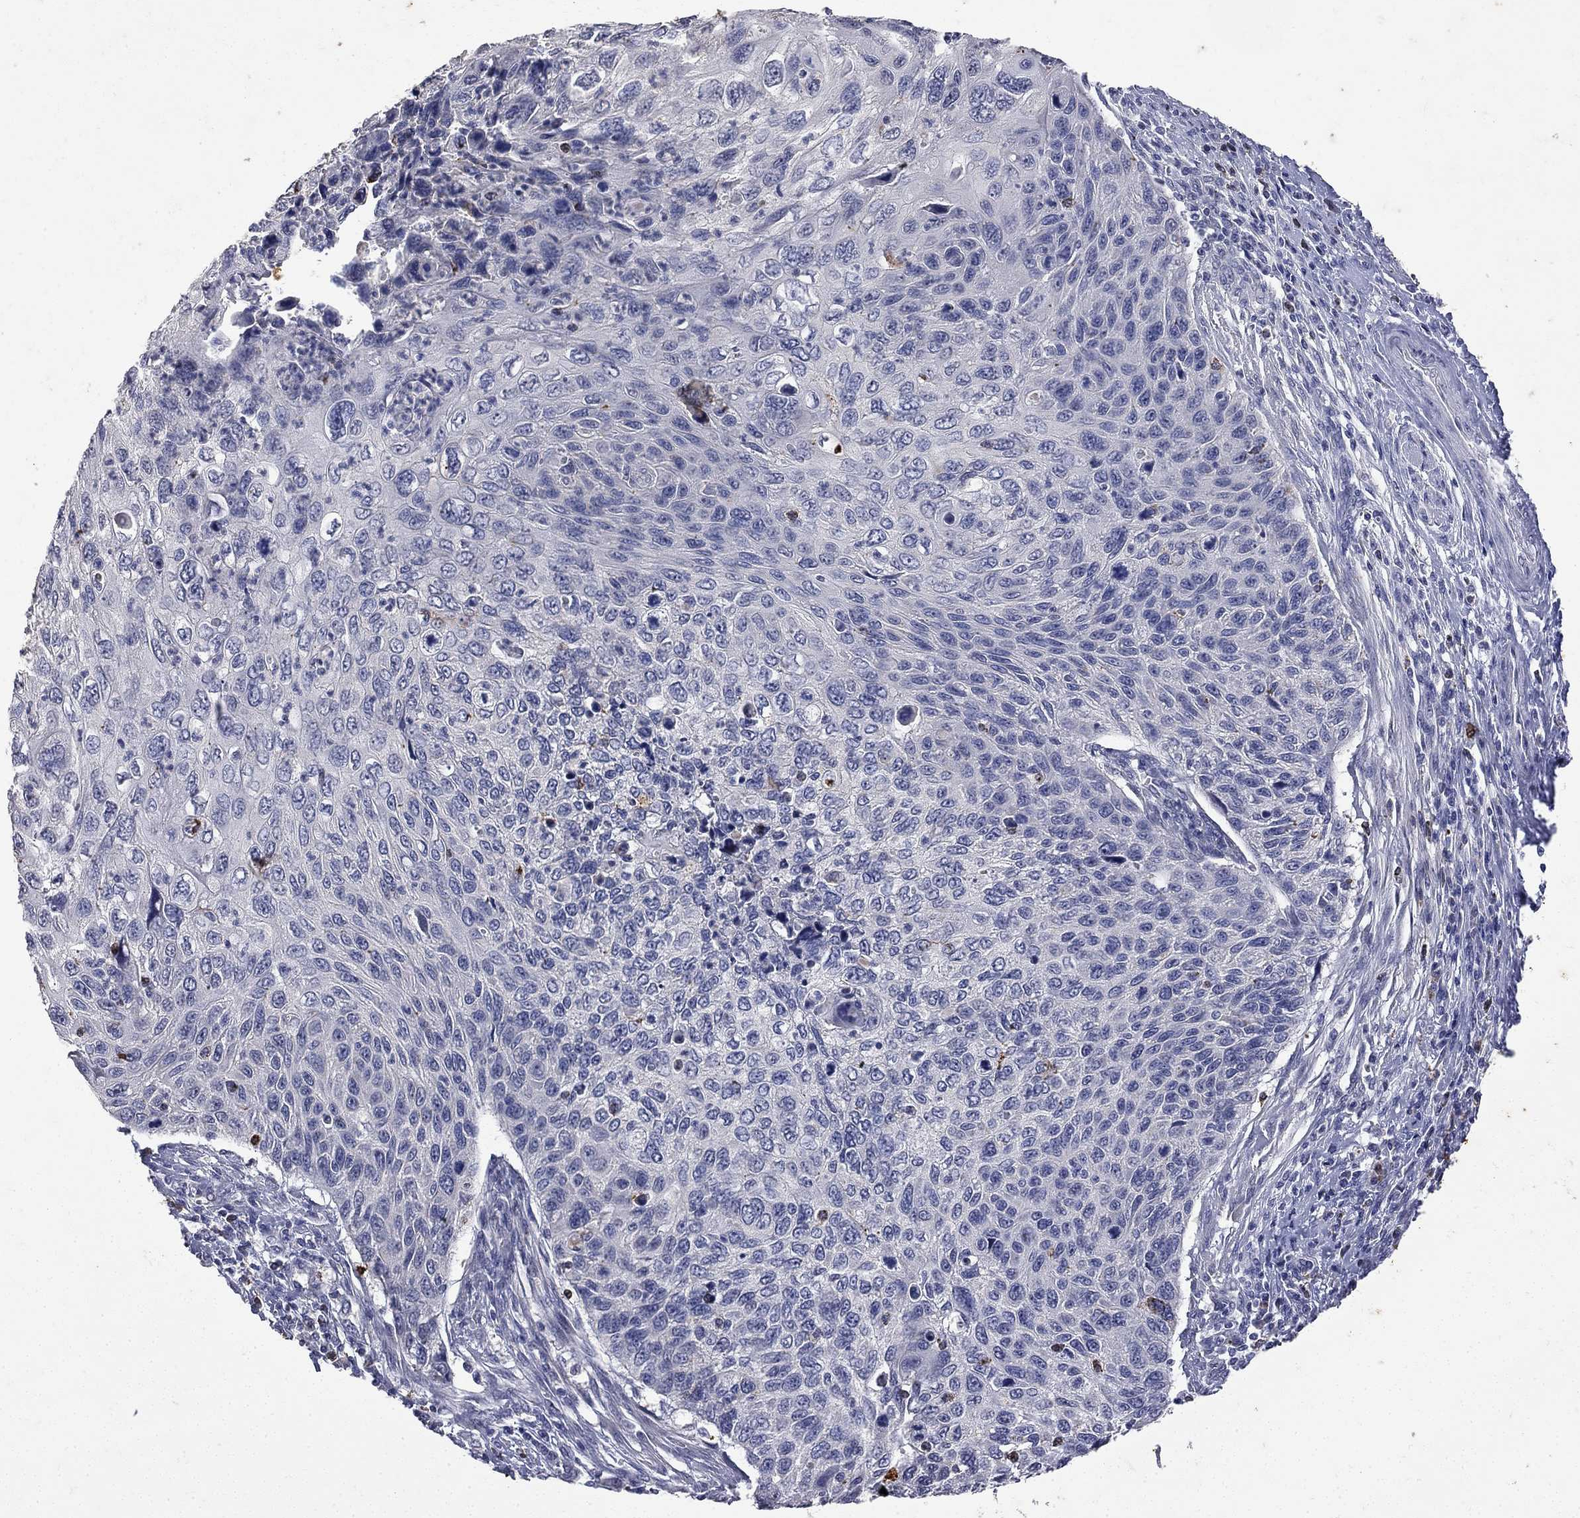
{"staining": {"intensity": "negative", "quantity": "none", "location": "none"}, "tissue": "cervical cancer", "cell_type": "Tumor cells", "image_type": "cancer", "snomed": [{"axis": "morphology", "description": "Squamous cell carcinoma, NOS"}, {"axis": "topography", "description": "Cervix"}], "caption": "DAB (3,3'-diaminobenzidine) immunohistochemical staining of cervical cancer reveals no significant staining in tumor cells.", "gene": "NOS2", "patient": {"sex": "female", "age": 70}}